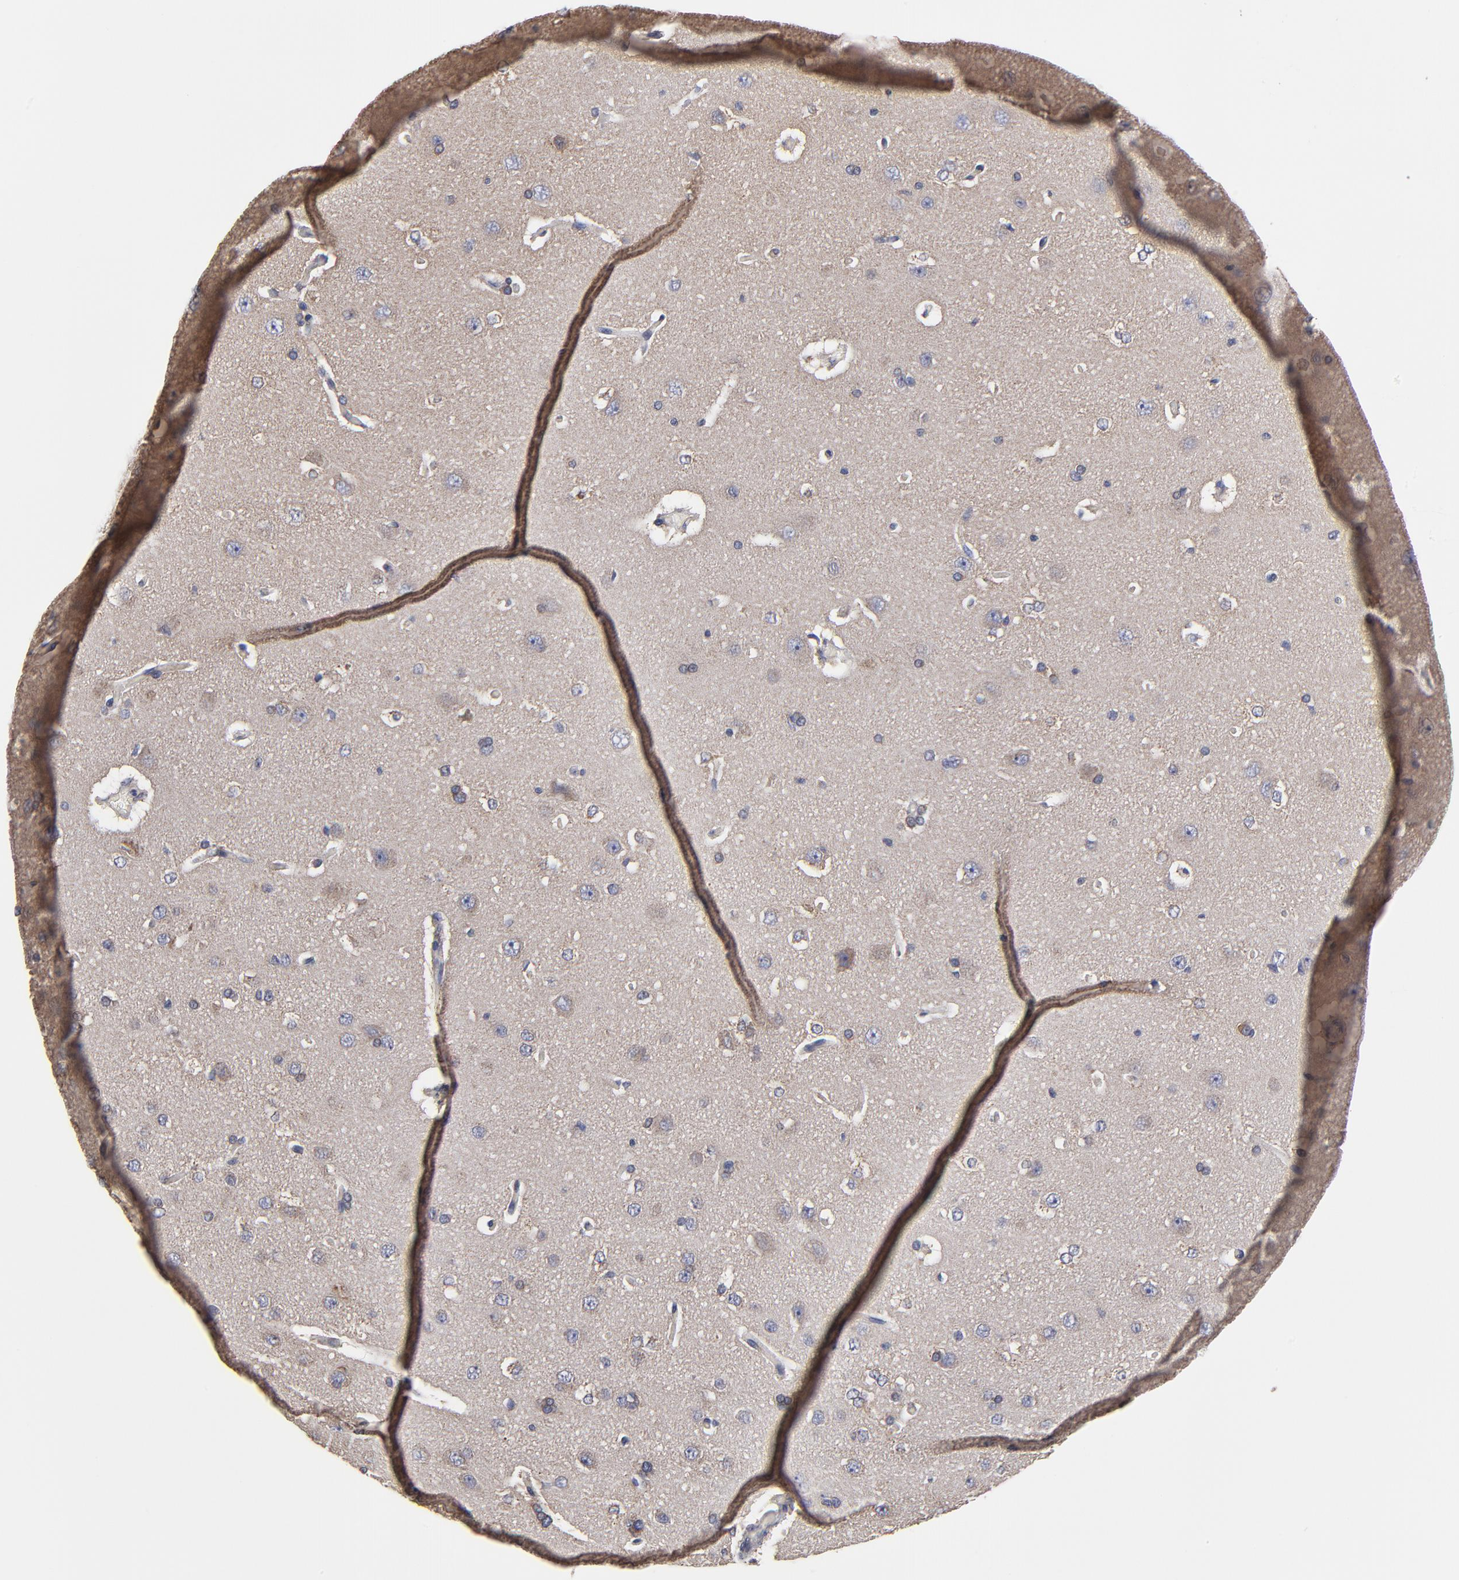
{"staining": {"intensity": "negative", "quantity": "none", "location": "none"}, "tissue": "cerebral cortex", "cell_type": "Endothelial cells", "image_type": "normal", "snomed": [{"axis": "morphology", "description": "Normal tissue, NOS"}, {"axis": "topography", "description": "Cerebral cortex"}], "caption": "Immunohistochemical staining of normal human cerebral cortex exhibits no significant staining in endothelial cells. (Stains: DAB (3,3'-diaminobenzidine) immunohistochemistry (IHC) with hematoxylin counter stain, Microscopy: brightfield microscopy at high magnification).", "gene": "ZNF550", "patient": {"sex": "female", "age": 45}}